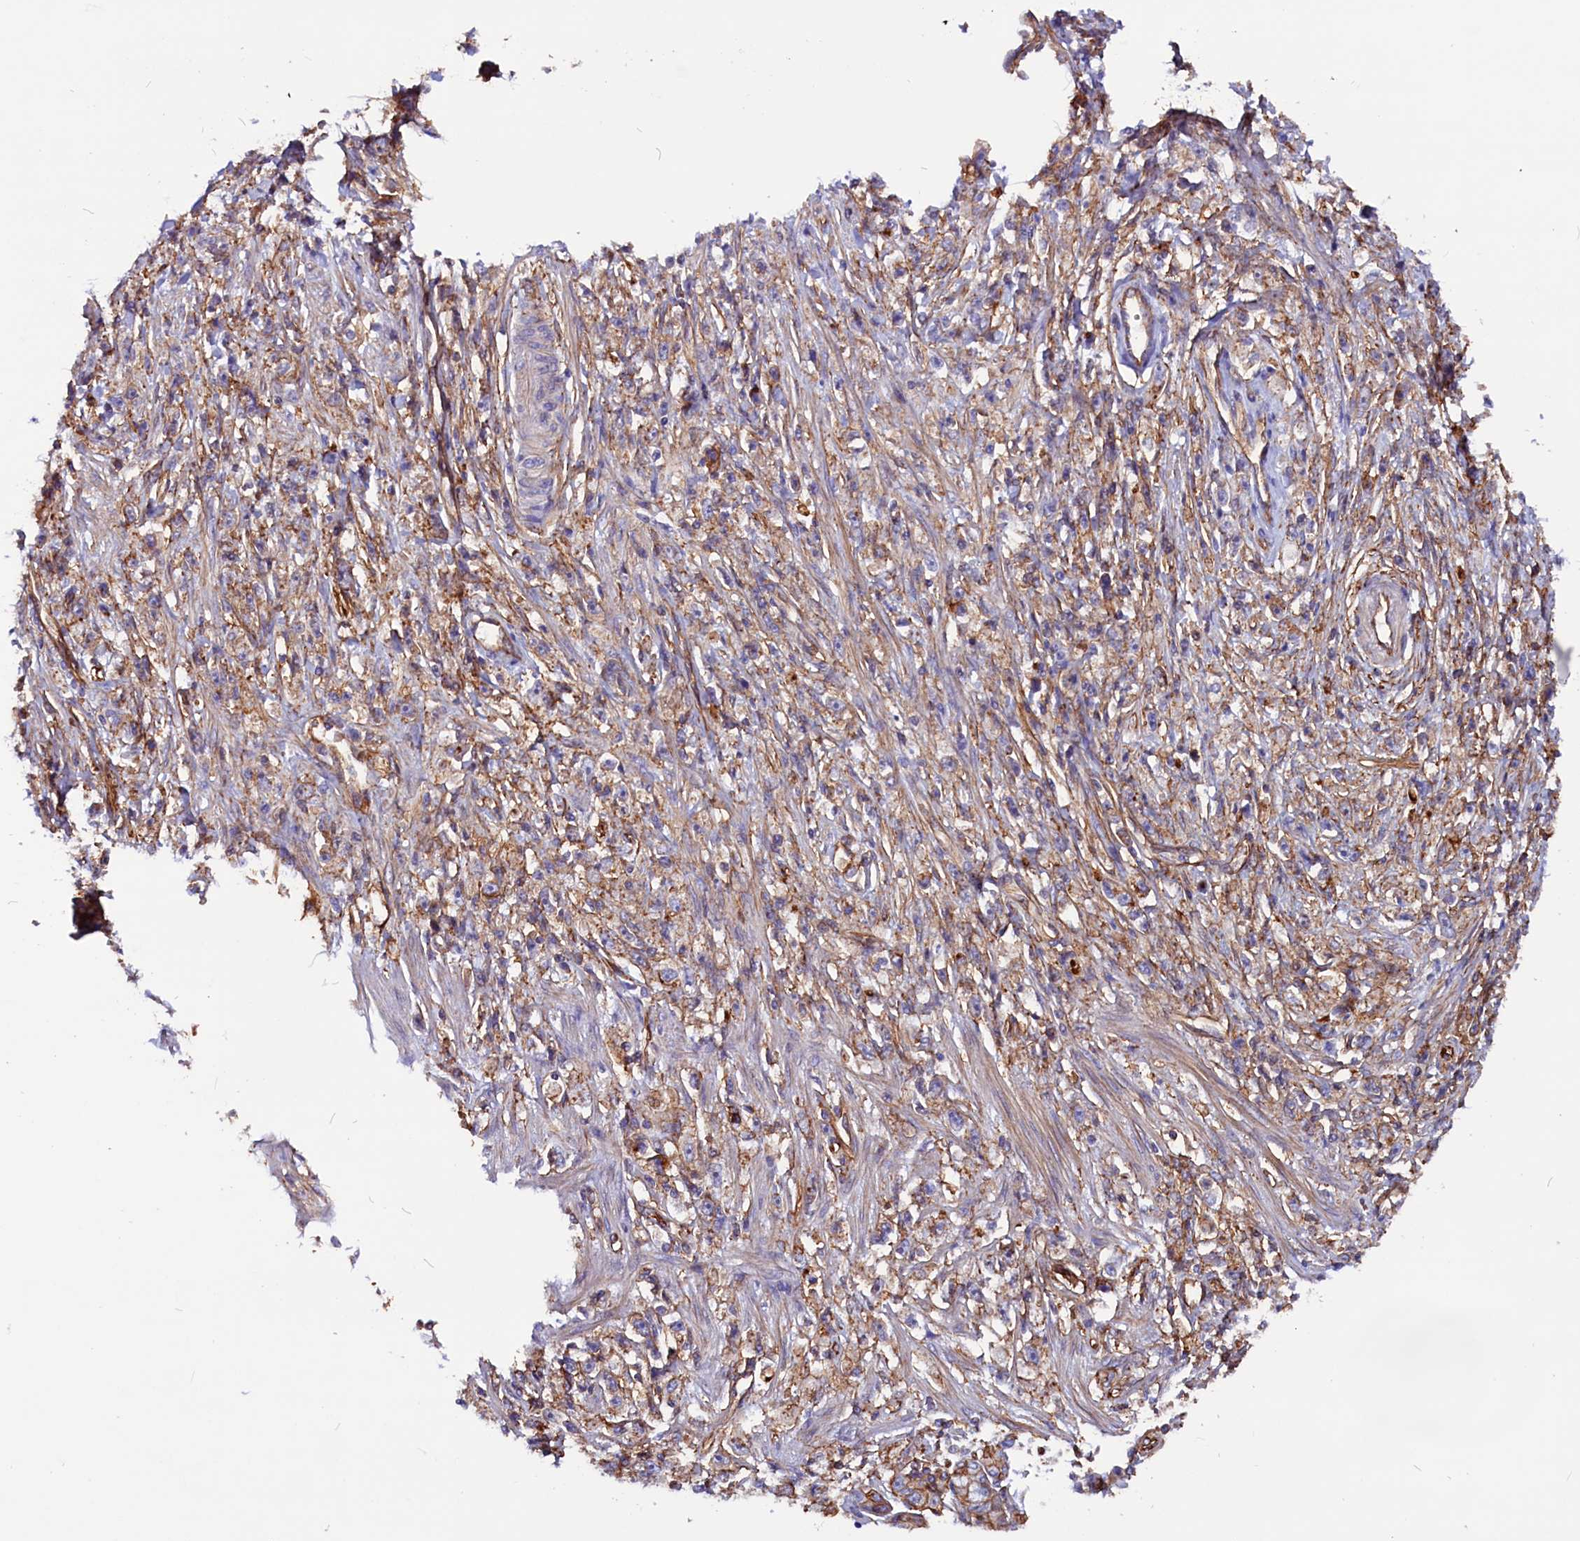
{"staining": {"intensity": "negative", "quantity": "none", "location": "none"}, "tissue": "stomach cancer", "cell_type": "Tumor cells", "image_type": "cancer", "snomed": [{"axis": "morphology", "description": "Adenocarcinoma, NOS"}, {"axis": "topography", "description": "Stomach"}], "caption": "Immunohistochemistry (IHC) of stomach adenocarcinoma demonstrates no expression in tumor cells. (Stains: DAB immunohistochemistry with hematoxylin counter stain, Microscopy: brightfield microscopy at high magnification).", "gene": "ZNF749", "patient": {"sex": "female", "age": 59}}